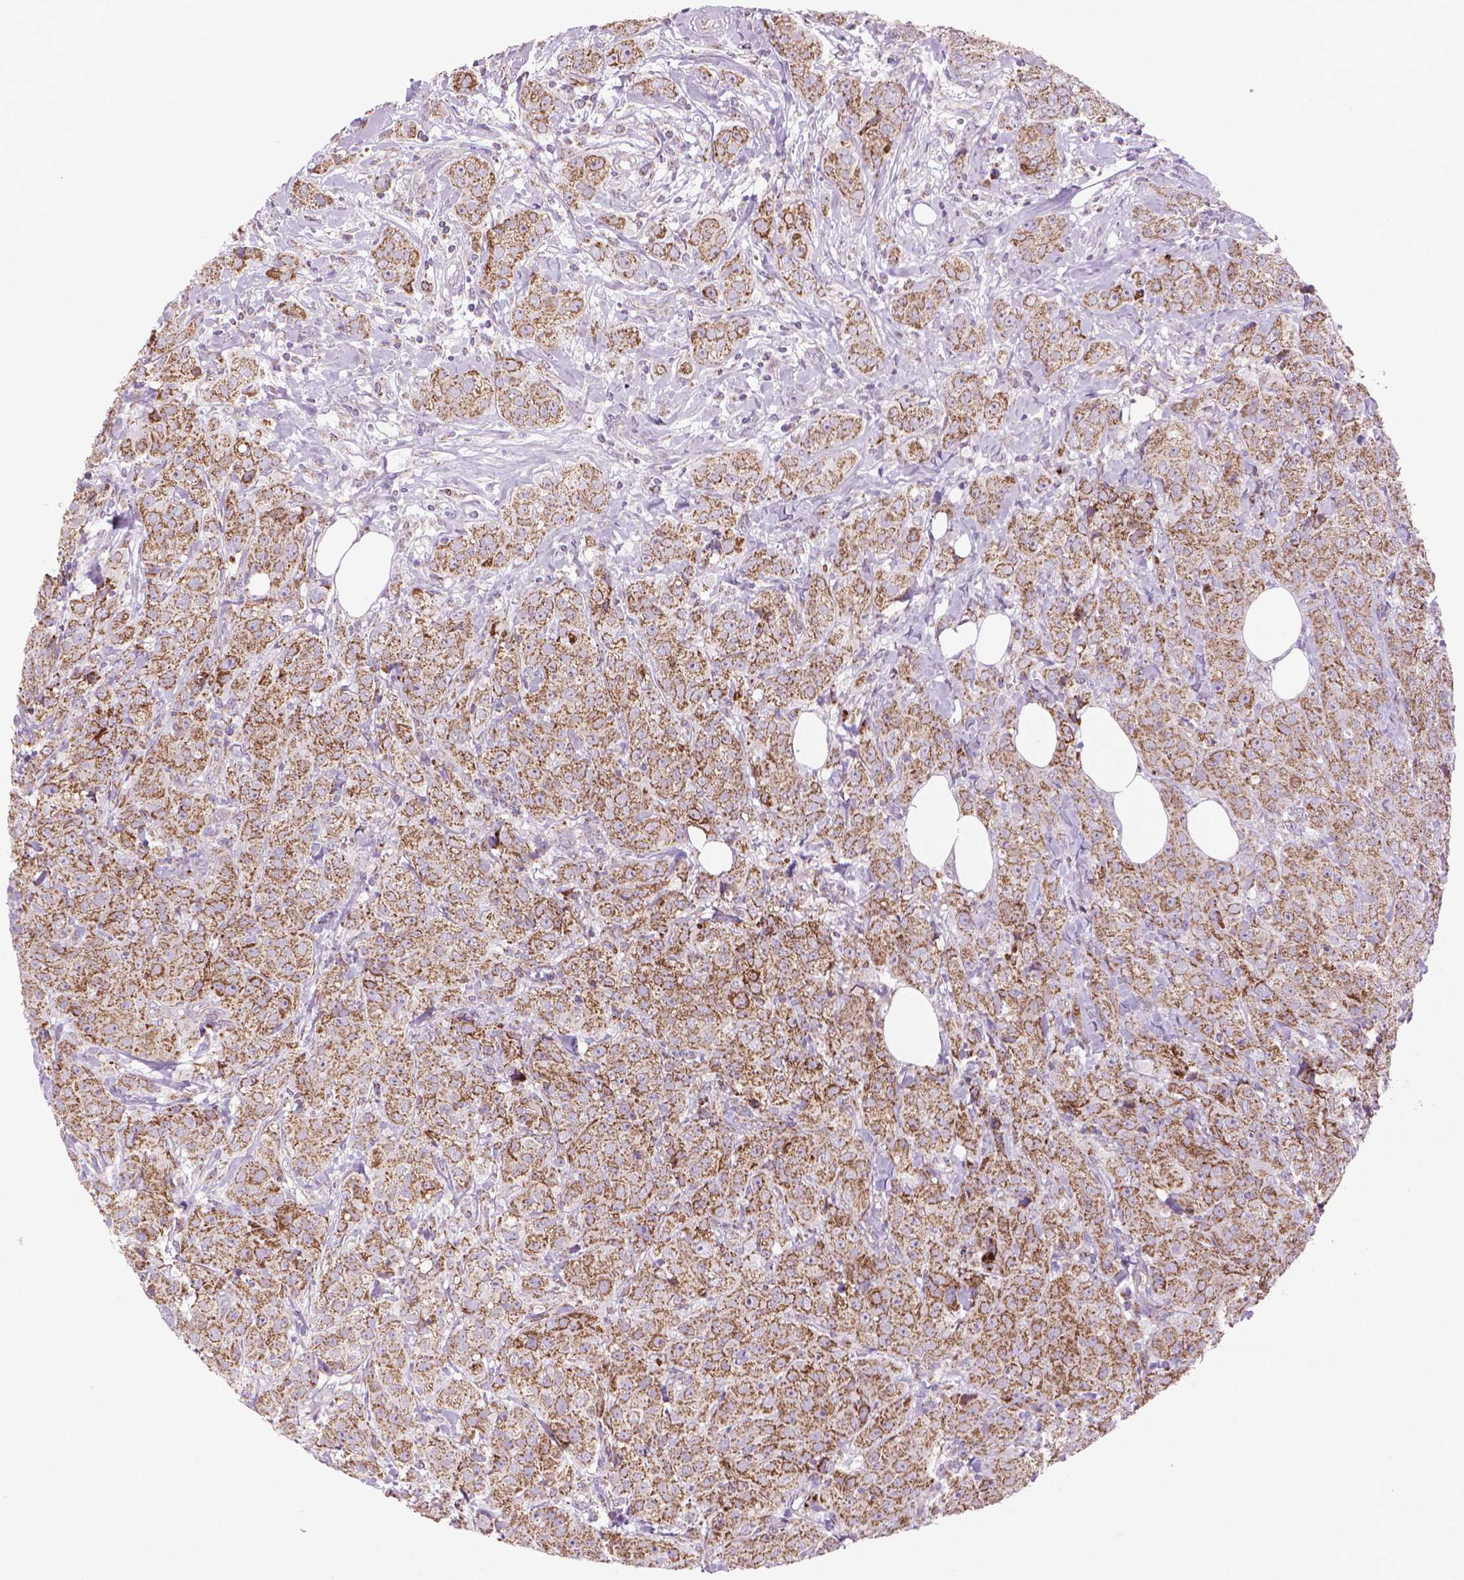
{"staining": {"intensity": "strong", "quantity": ">75%", "location": "cytoplasmic/membranous"}, "tissue": "breast cancer", "cell_type": "Tumor cells", "image_type": "cancer", "snomed": [{"axis": "morphology", "description": "Duct carcinoma"}, {"axis": "topography", "description": "Breast"}], "caption": "A brown stain highlights strong cytoplasmic/membranous positivity of a protein in human breast cancer (intraductal carcinoma) tumor cells.", "gene": "VDAC1", "patient": {"sex": "female", "age": 43}}